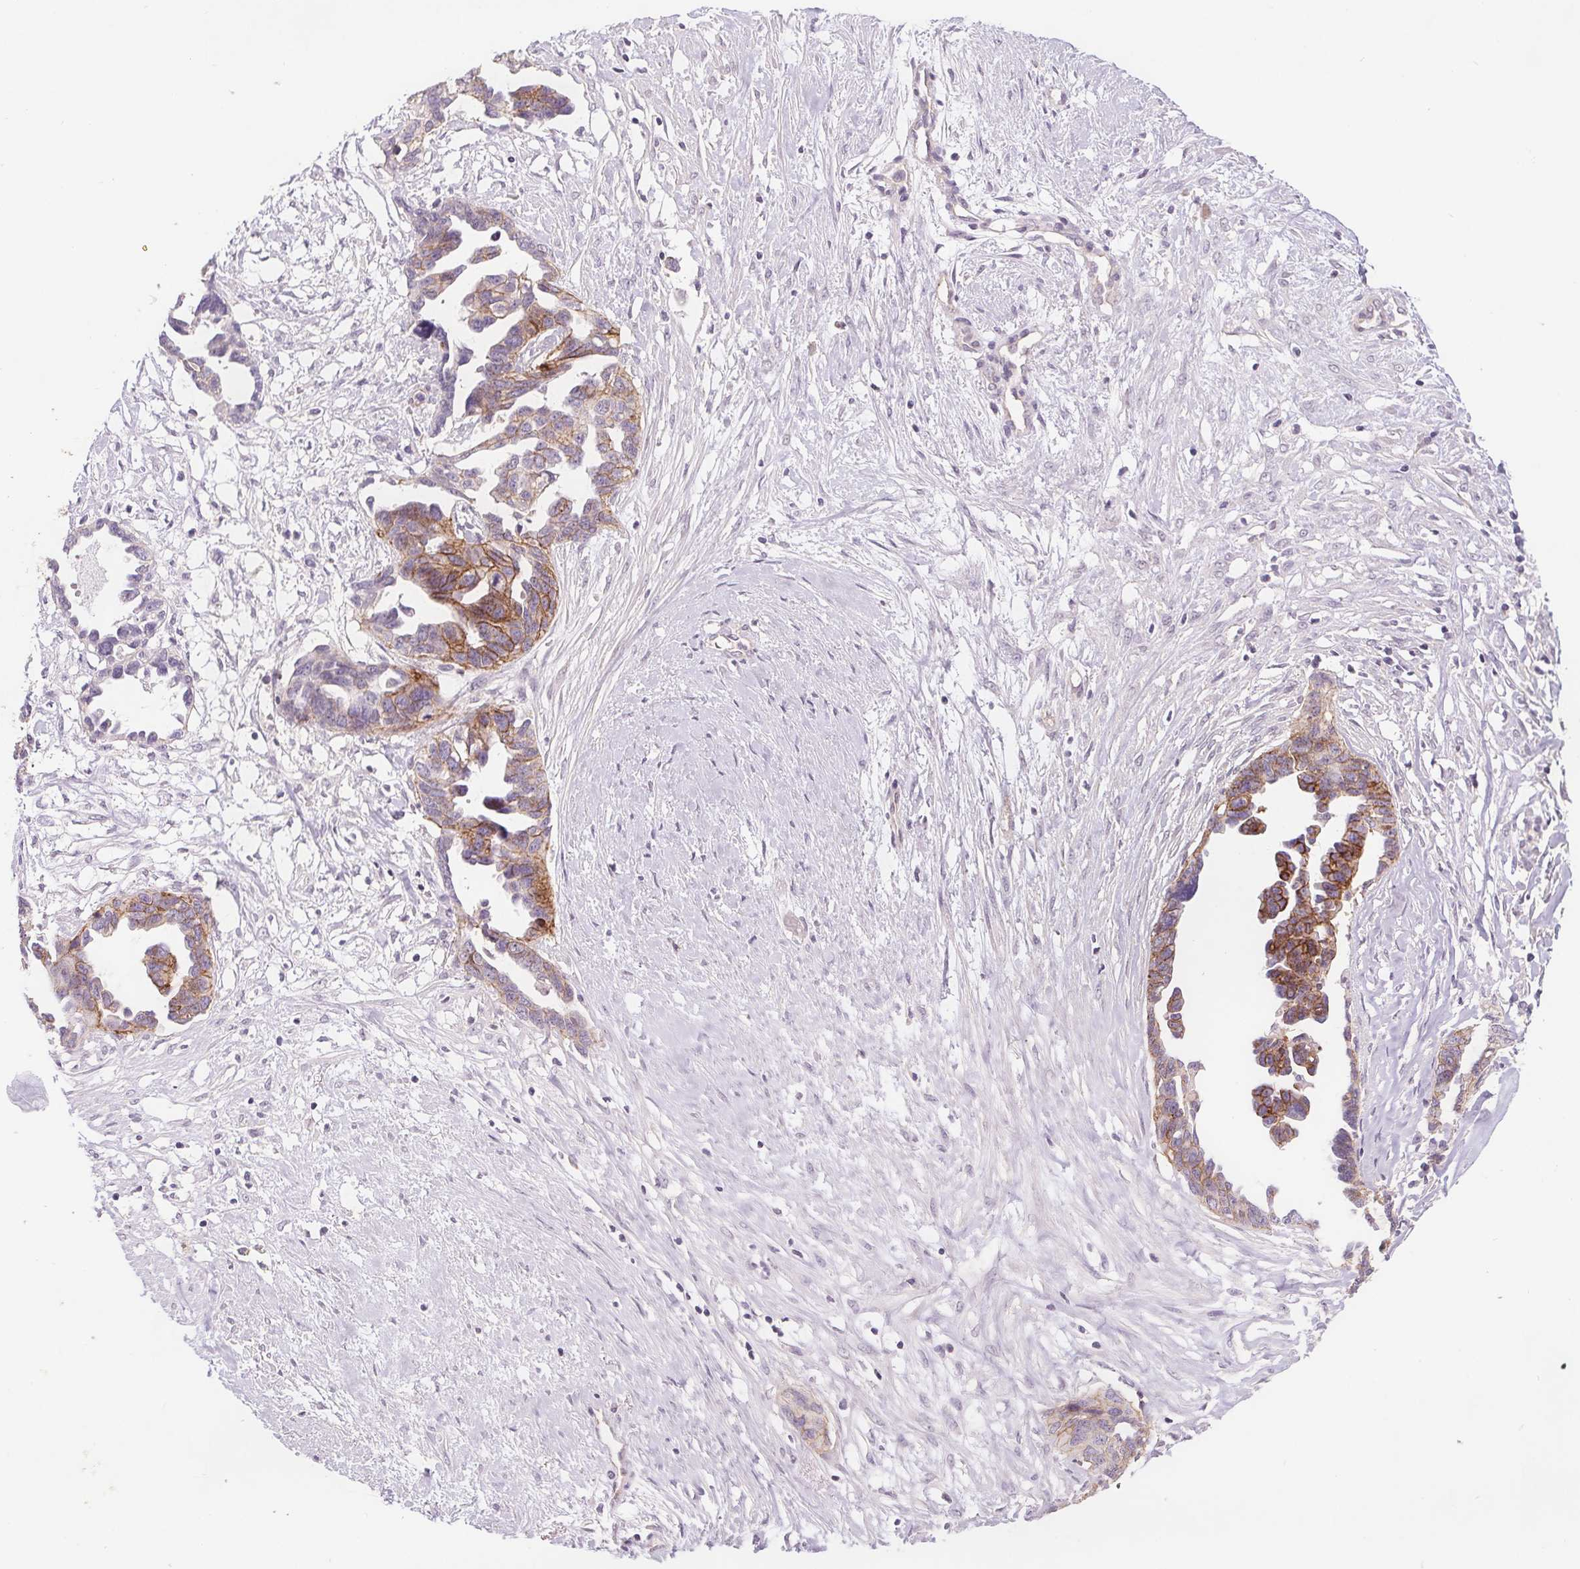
{"staining": {"intensity": "moderate", "quantity": "25%-75%", "location": "cytoplasmic/membranous"}, "tissue": "ovarian cancer", "cell_type": "Tumor cells", "image_type": "cancer", "snomed": [{"axis": "morphology", "description": "Cystadenocarcinoma, serous, NOS"}, {"axis": "topography", "description": "Ovary"}], "caption": "Ovarian cancer was stained to show a protein in brown. There is medium levels of moderate cytoplasmic/membranous positivity in about 25%-75% of tumor cells.", "gene": "ATP1A1", "patient": {"sex": "female", "age": 69}}